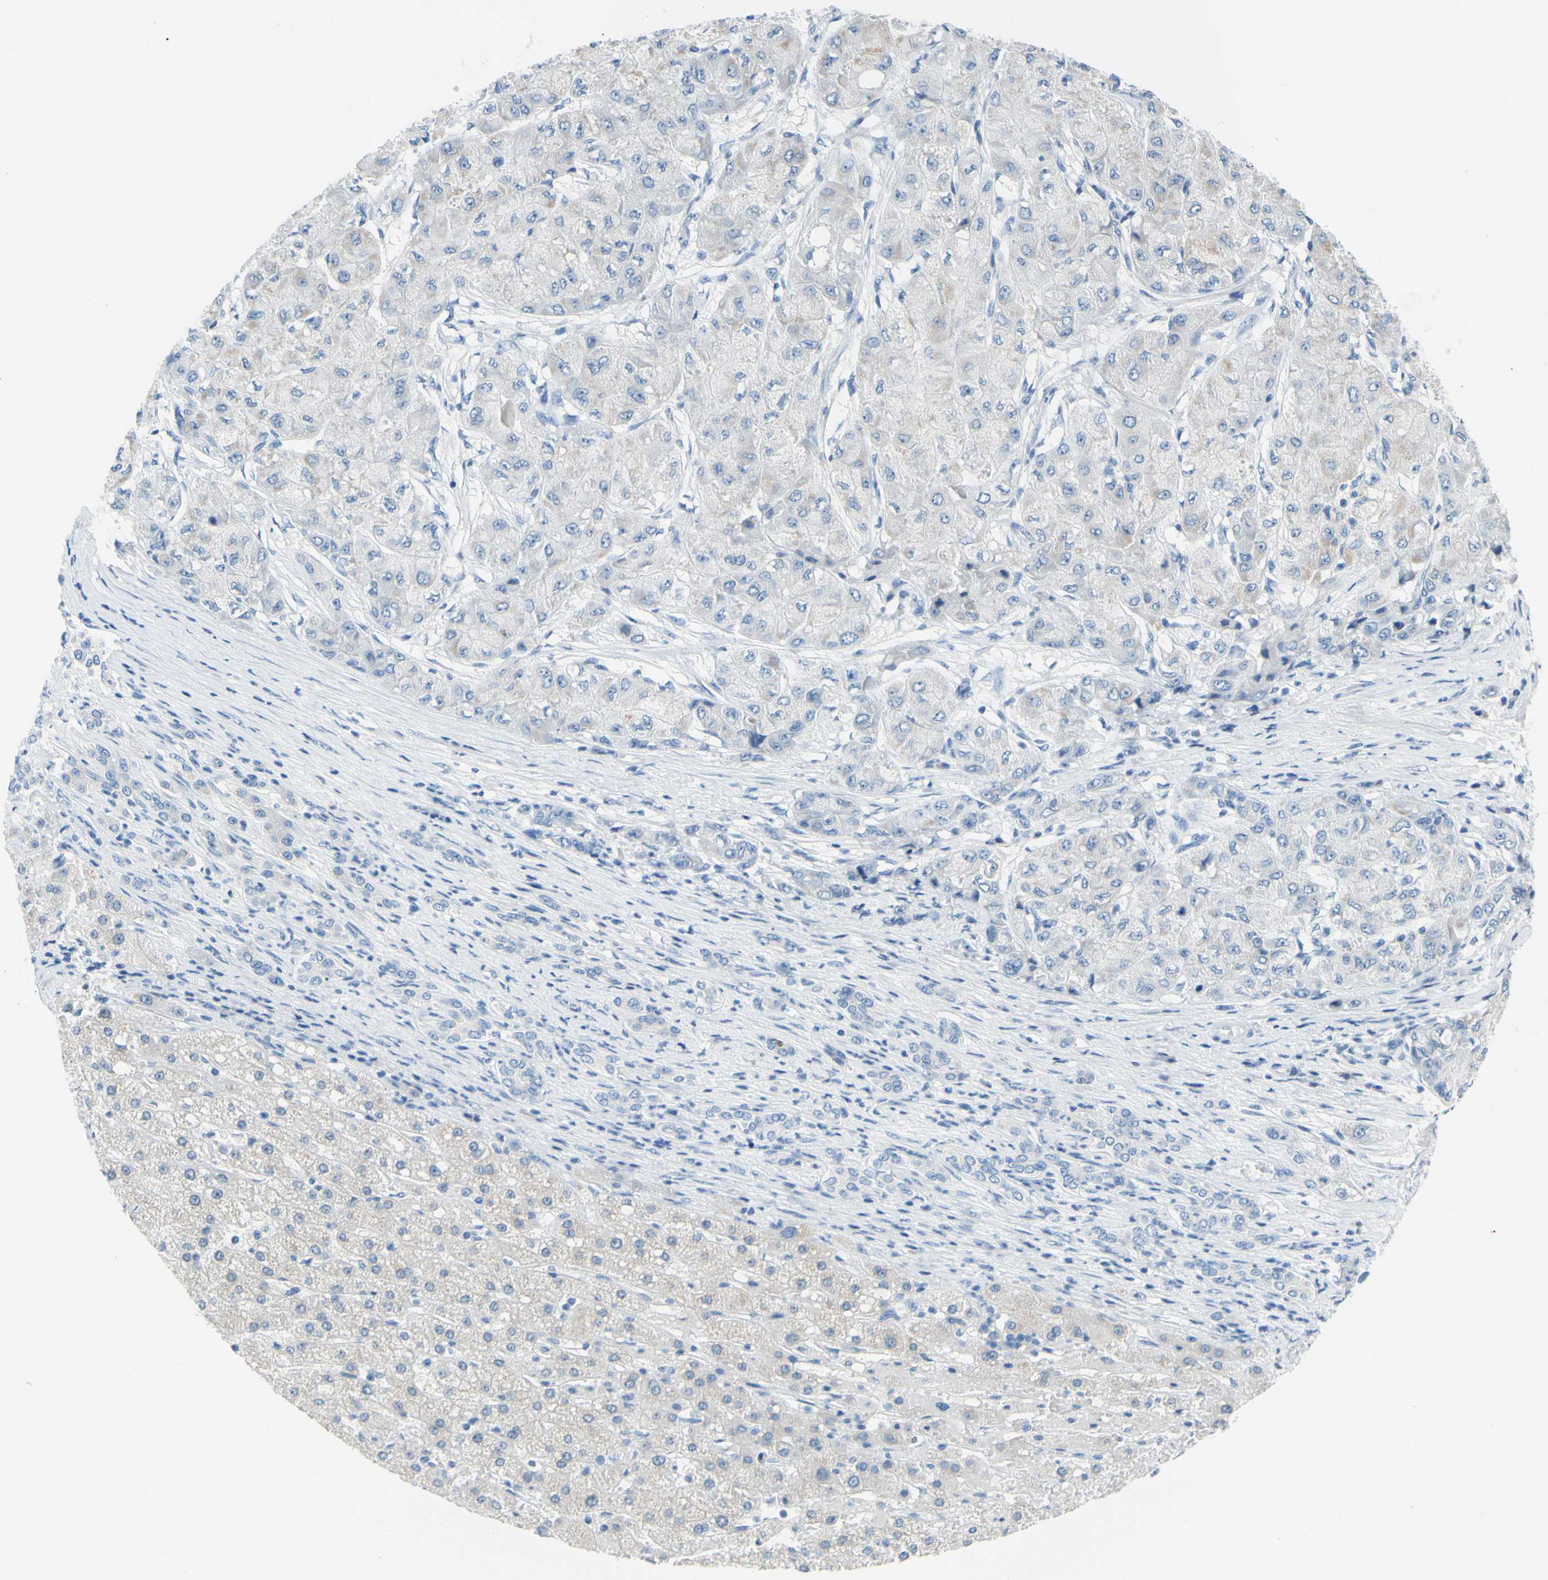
{"staining": {"intensity": "negative", "quantity": "none", "location": "none"}, "tissue": "liver cancer", "cell_type": "Tumor cells", "image_type": "cancer", "snomed": [{"axis": "morphology", "description": "Carcinoma, Hepatocellular, NOS"}, {"axis": "topography", "description": "Liver"}], "caption": "The immunohistochemistry image has no significant positivity in tumor cells of liver cancer tissue.", "gene": "DCT", "patient": {"sex": "male", "age": 80}}